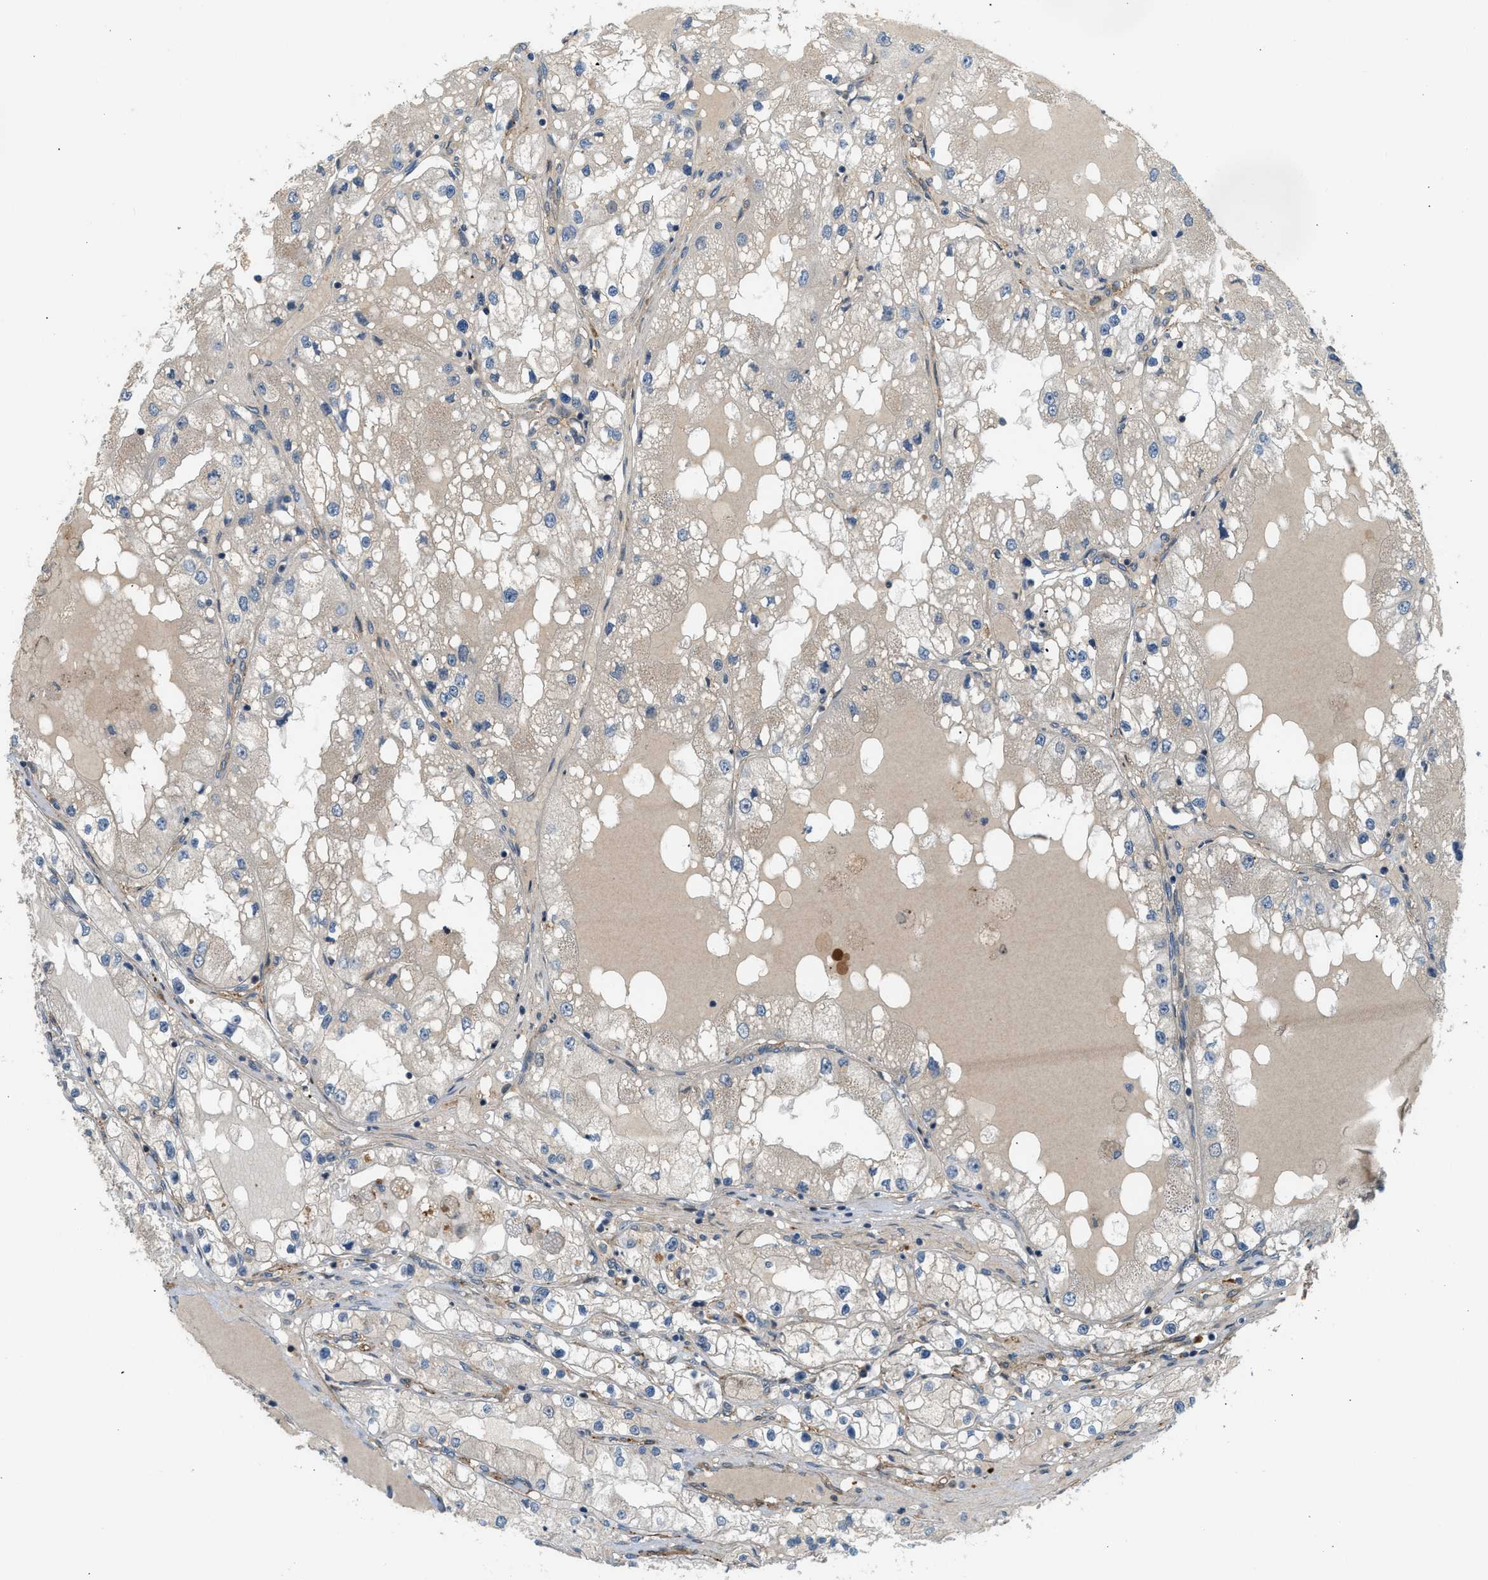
{"staining": {"intensity": "negative", "quantity": "none", "location": "none"}, "tissue": "renal cancer", "cell_type": "Tumor cells", "image_type": "cancer", "snomed": [{"axis": "morphology", "description": "Adenocarcinoma, NOS"}, {"axis": "topography", "description": "Kidney"}], "caption": "Renal adenocarcinoma was stained to show a protein in brown. There is no significant positivity in tumor cells.", "gene": "EDNRA", "patient": {"sex": "male", "age": 68}}